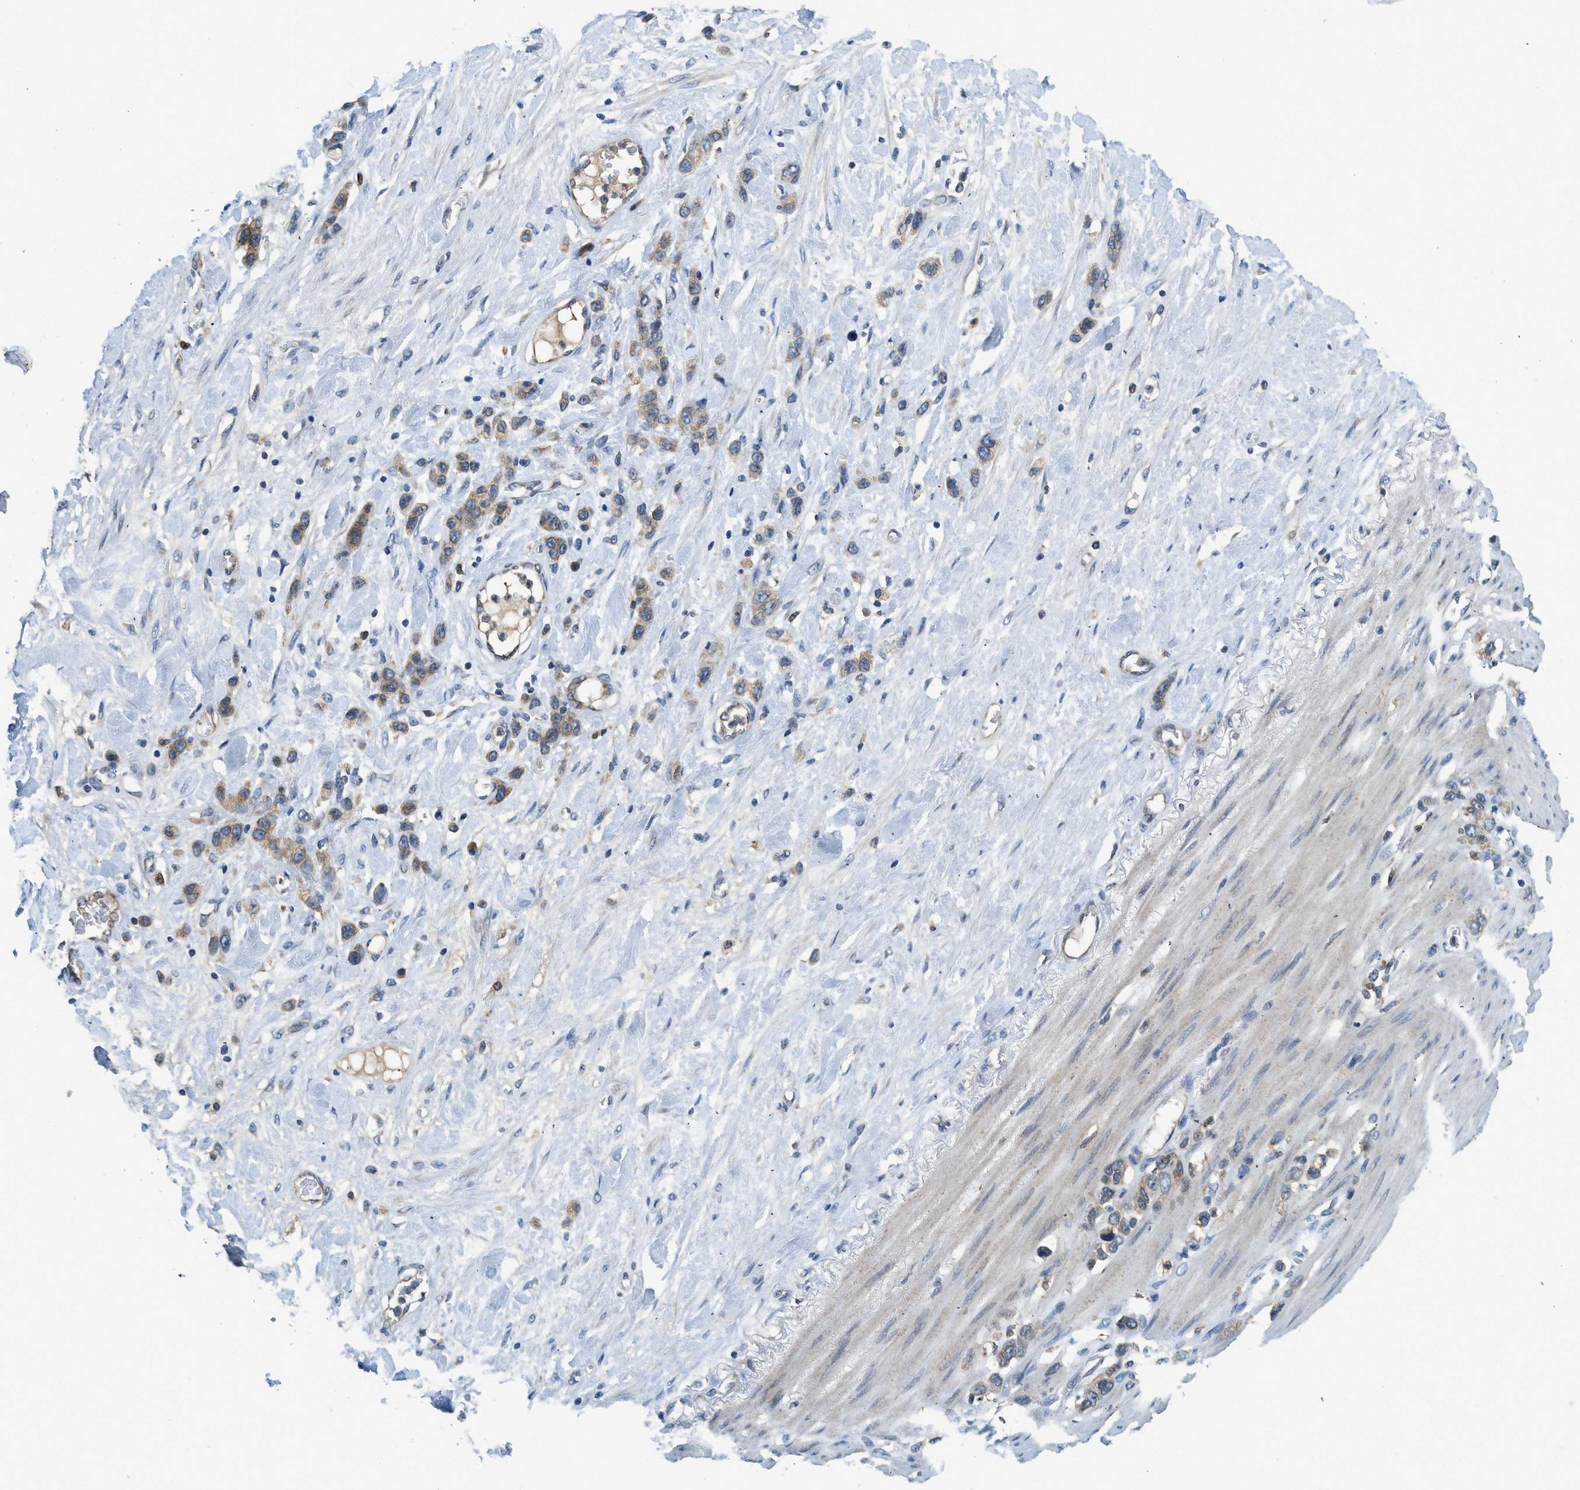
{"staining": {"intensity": "moderate", "quantity": ">75%", "location": "cytoplasmic/membranous"}, "tissue": "stomach cancer", "cell_type": "Tumor cells", "image_type": "cancer", "snomed": [{"axis": "morphology", "description": "Adenocarcinoma, NOS"}, {"axis": "morphology", "description": "Adenocarcinoma, High grade"}, {"axis": "topography", "description": "Stomach, upper"}, {"axis": "topography", "description": "Stomach, lower"}], "caption": "IHC micrograph of neoplastic tissue: adenocarcinoma (stomach) stained using immunohistochemistry (IHC) demonstrates medium levels of moderate protein expression localized specifically in the cytoplasmic/membranous of tumor cells, appearing as a cytoplasmic/membranous brown color.", "gene": "BCAP31", "patient": {"sex": "female", "age": 65}}